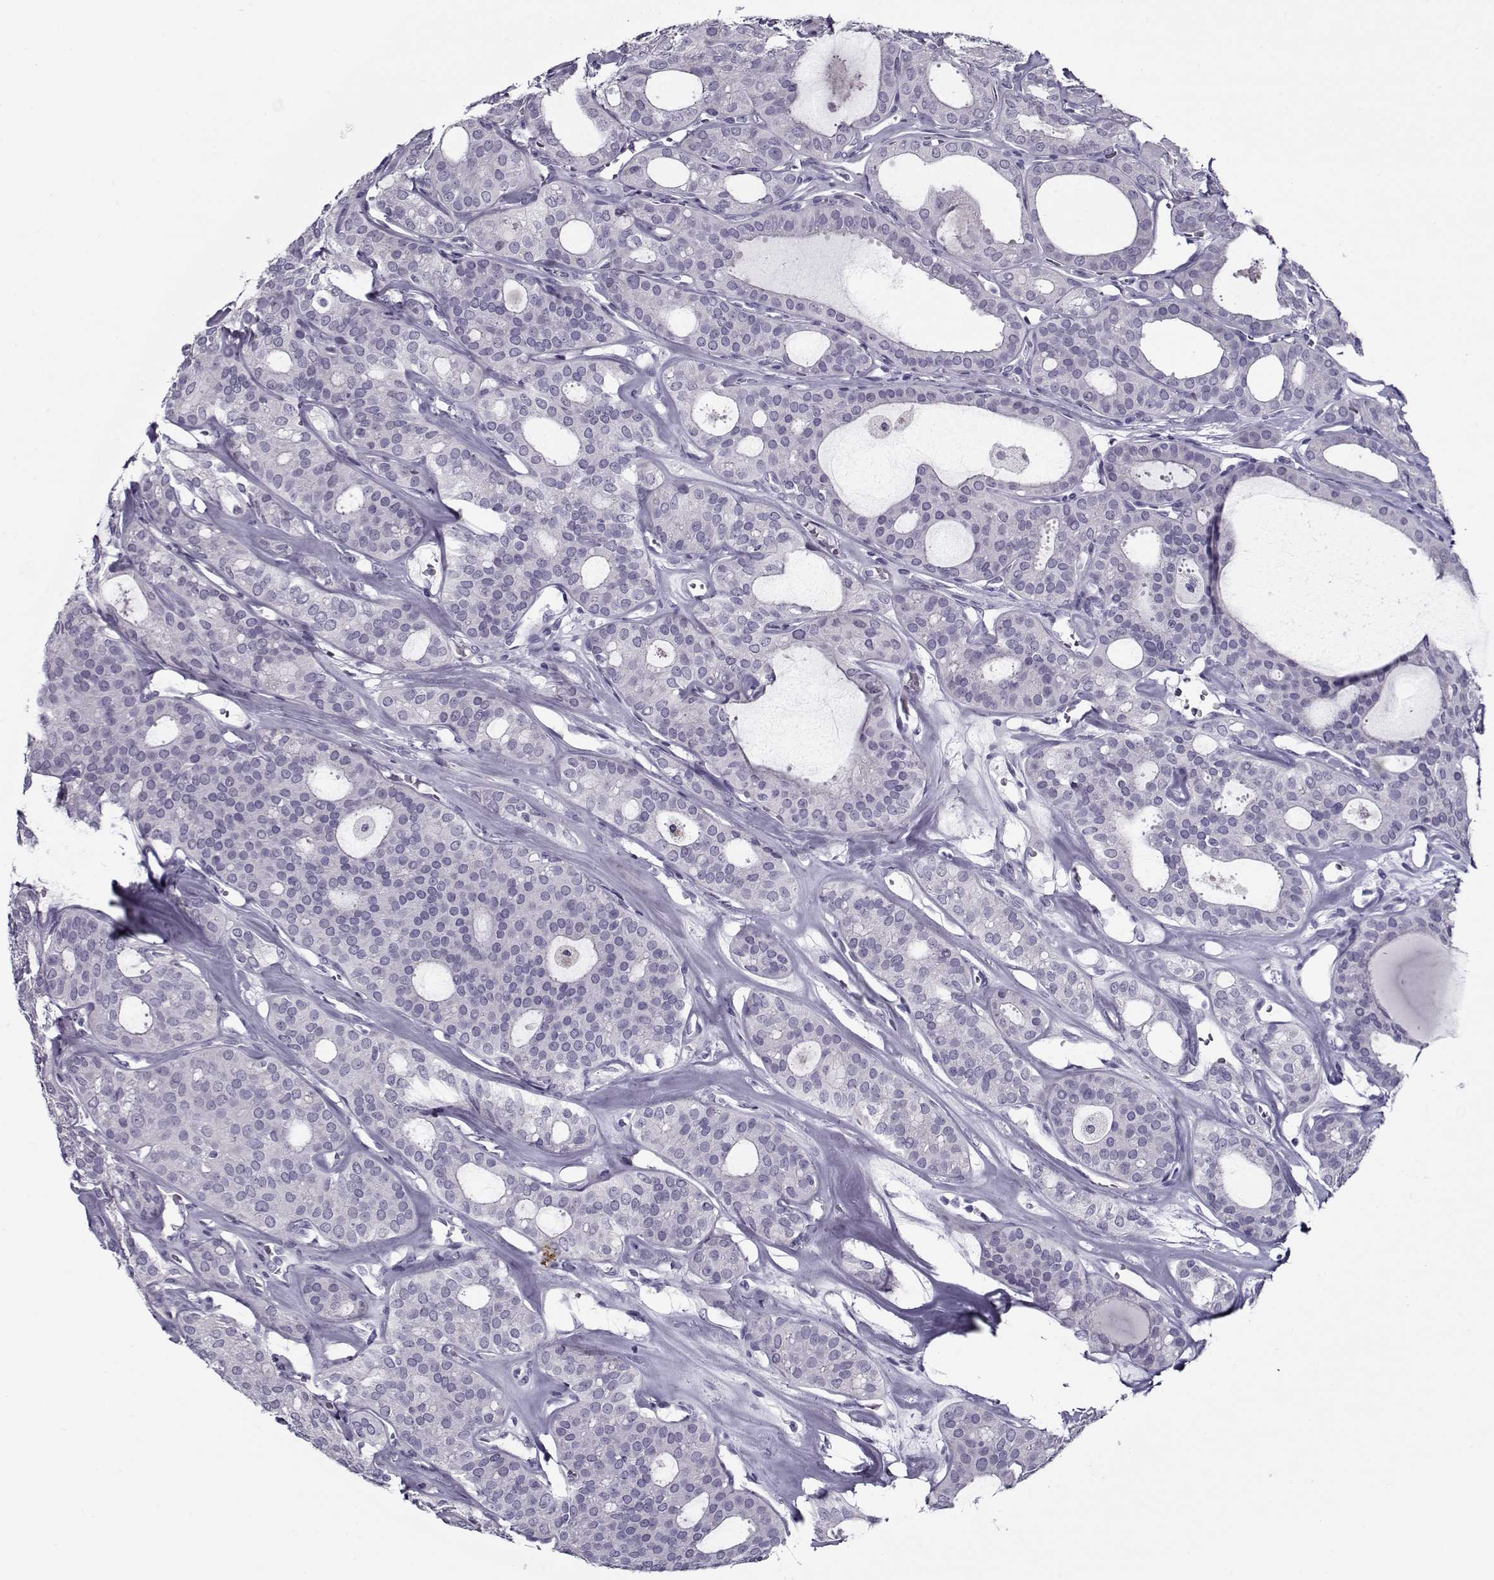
{"staining": {"intensity": "negative", "quantity": "none", "location": "none"}, "tissue": "thyroid cancer", "cell_type": "Tumor cells", "image_type": "cancer", "snomed": [{"axis": "morphology", "description": "Follicular adenoma carcinoma, NOS"}, {"axis": "topography", "description": "Thyroid gland"}], "caption": "IHC micrograph of neoplastic tissue: thyroid cancer (follicular adenoma carcinoma) stained with DAB (3,3'-diaminobenzidine) displays no significant protein positivity in tumor cells.", "gene": "GAGE2A", "patient": {"sex": "male", "age": 75}}